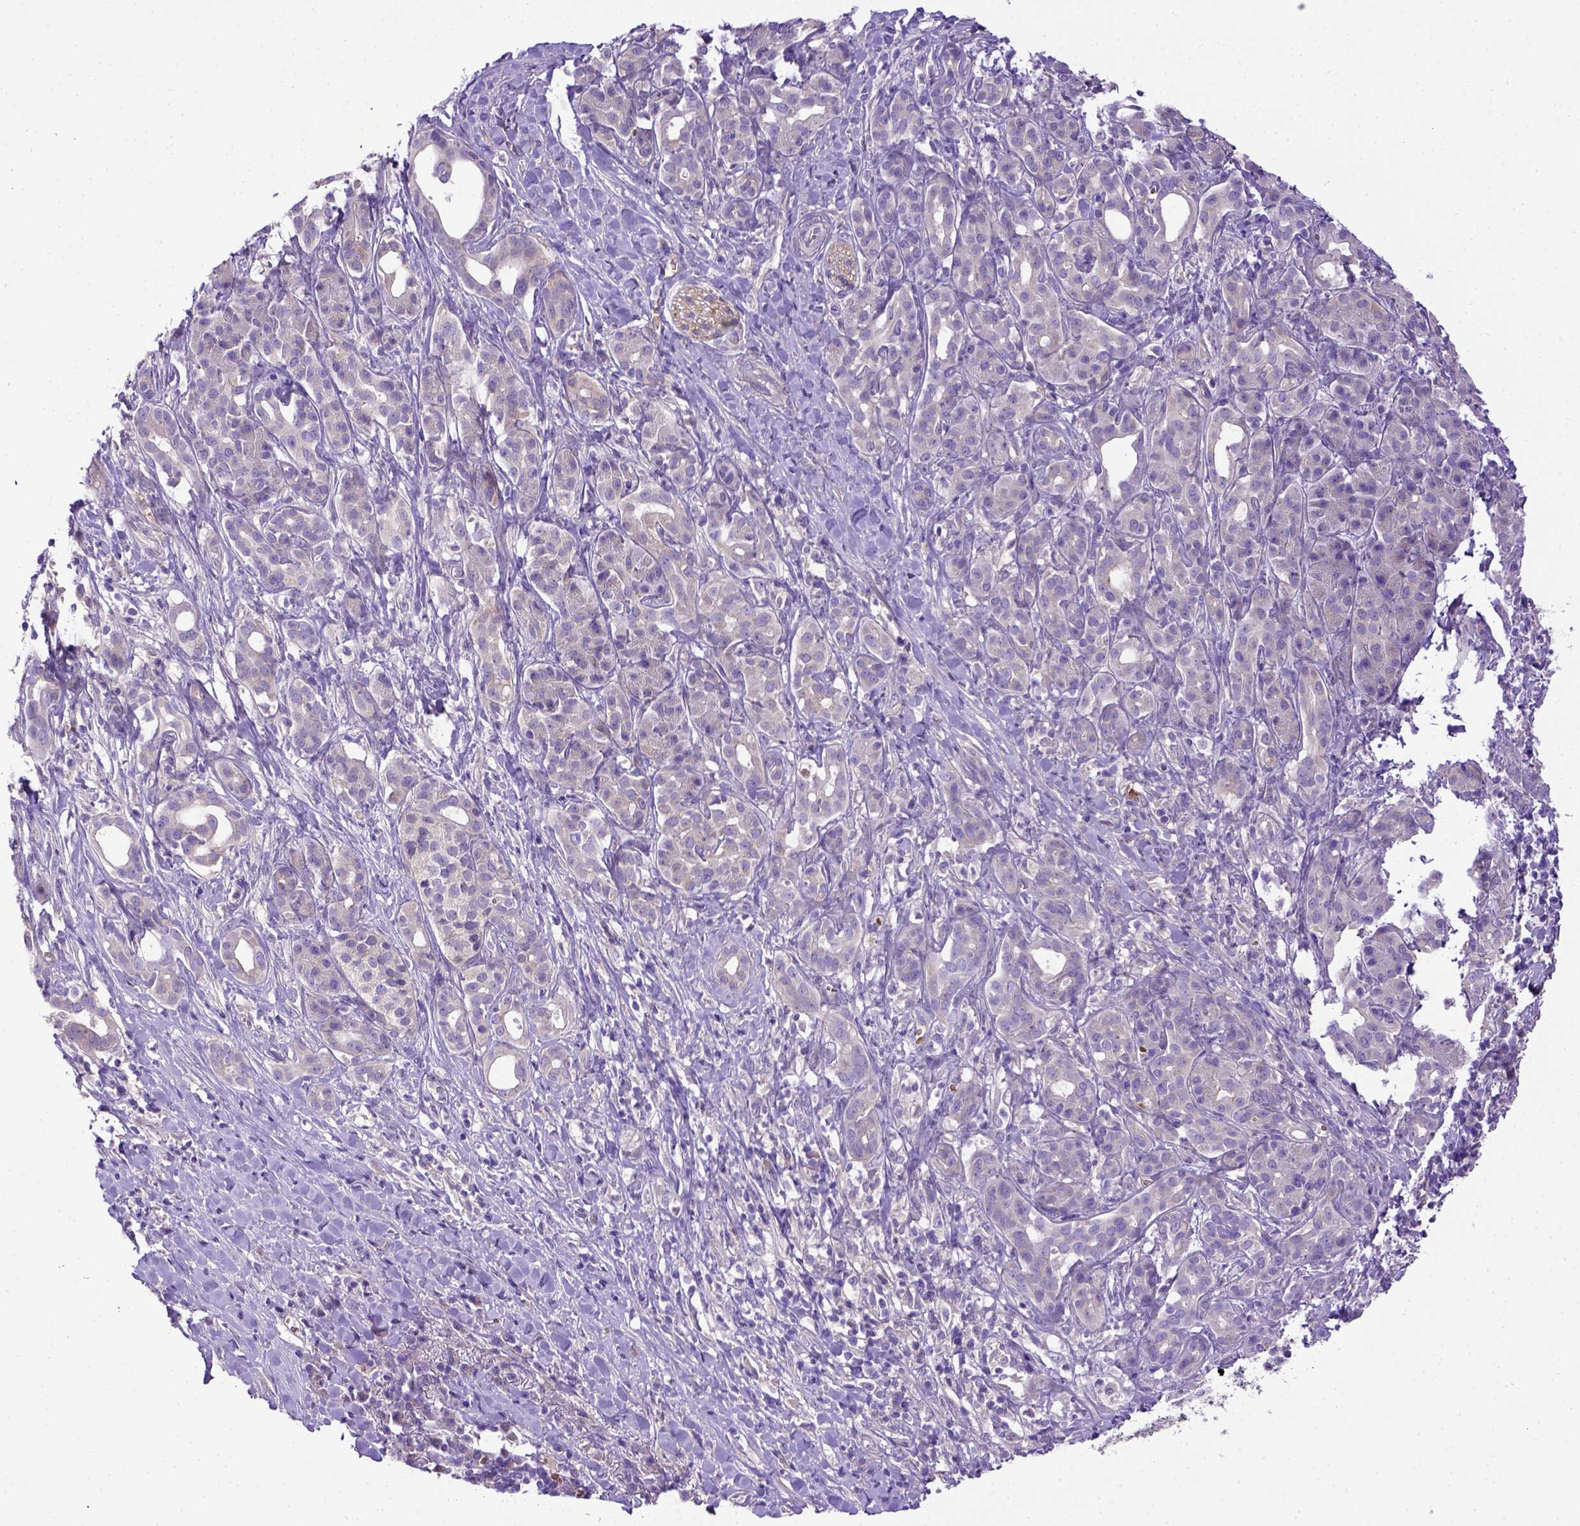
{"staining": {"intensity": "negative", "quantity": "none", "location": "none"}, "tissue": "pancreatic cancer", "cell_type": "Tumor cells", "image_type": "cancer", "snomed": [{"axis": "morphology", "description": "Adenocarcinoma, NOS"}, {"axis": "topography", "description": "Pancreas"}], "caption": "This photomicrograph is of pancreatic cancer stained with immunohistochemistry to label a protein in brown with the nuclei are counter-stained blue. There is no expression in tumor cells. (DAB (3,3'-diaminobenzidine) IHC visualized using brightfield microscopy, high magnification).", "gene": "ADAM12", "patient": {"sex": "male", "age": 61}}